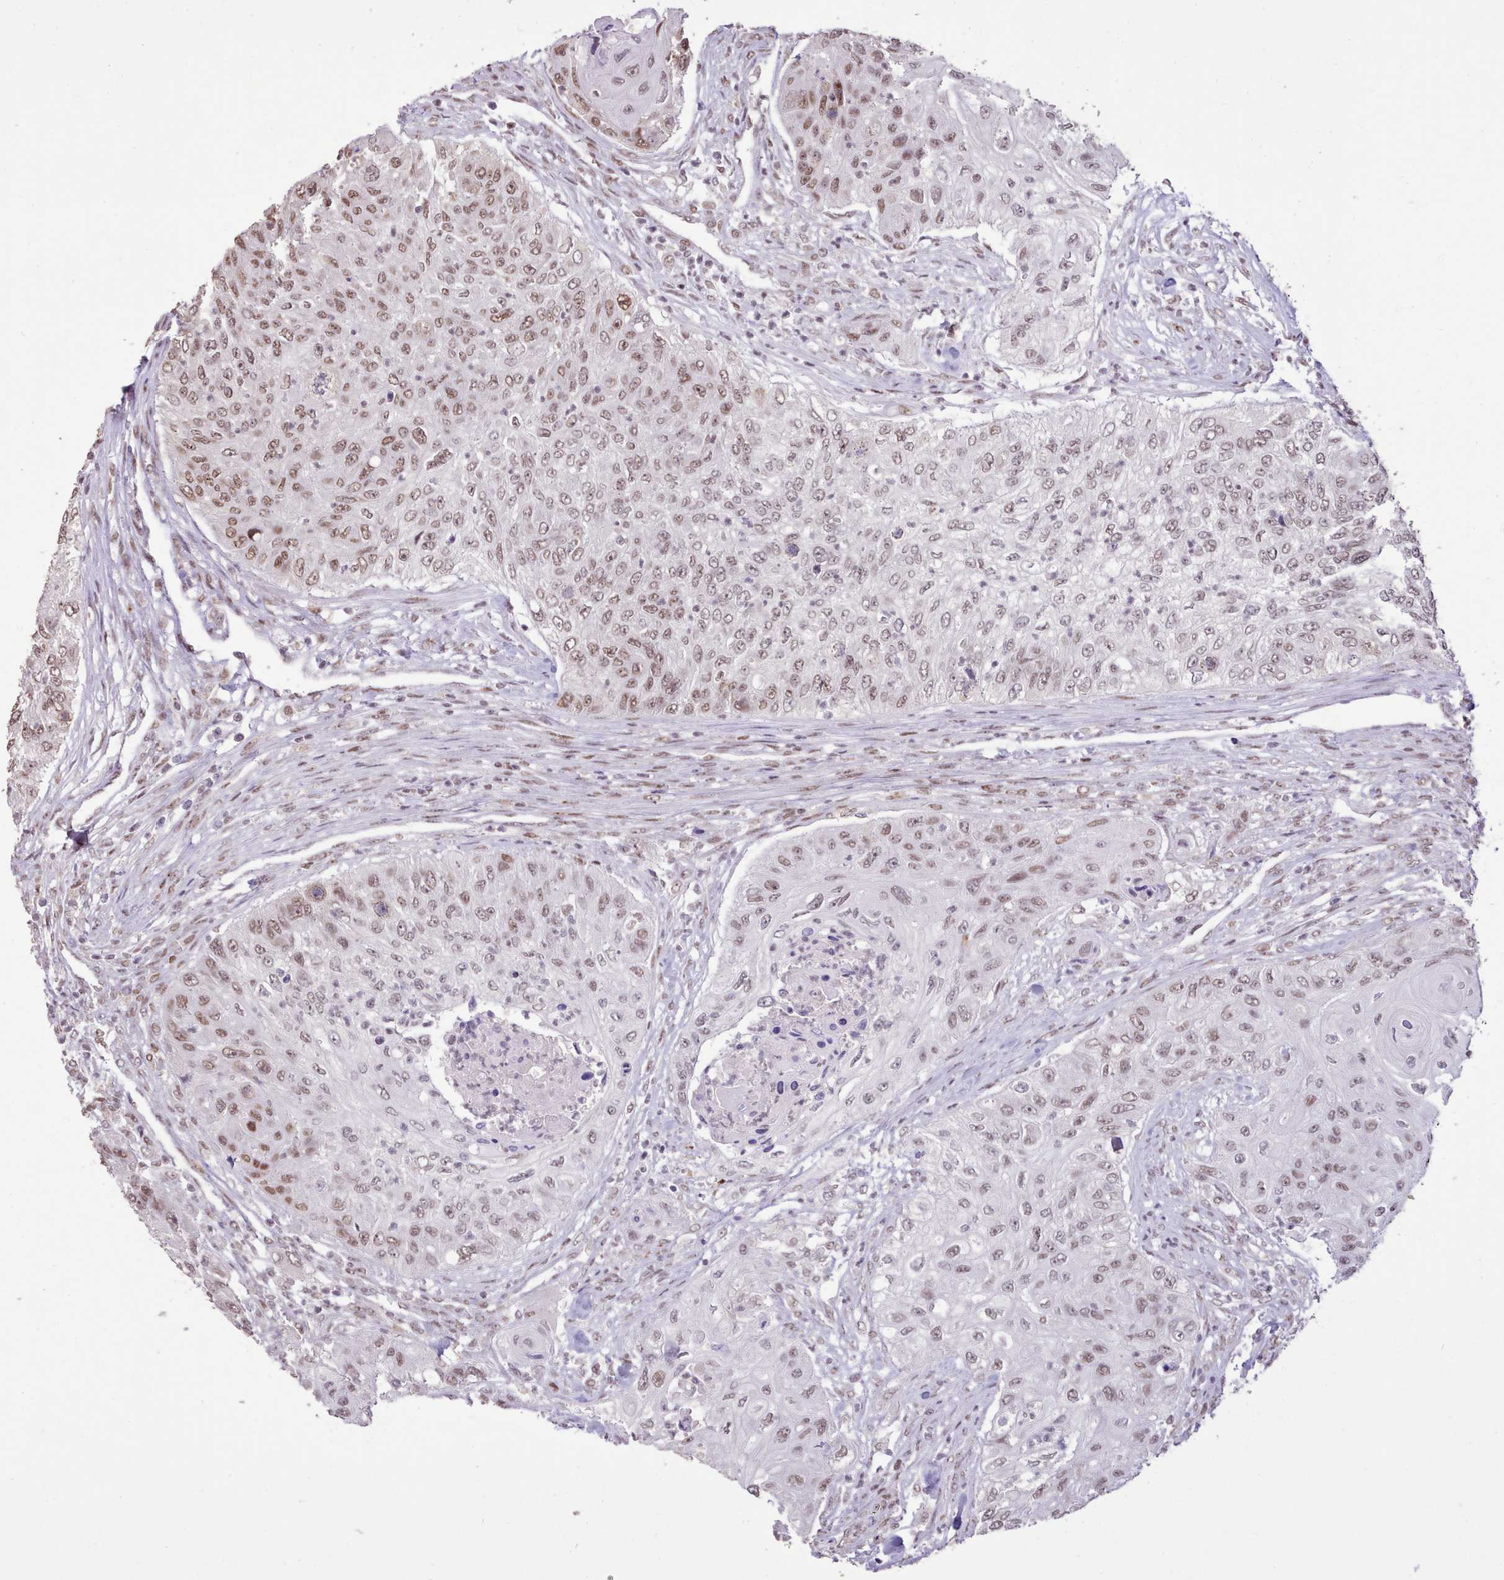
{"staining": {"intensity": "moderate", "quantity": ">75%", "location": "nuclear"}, "tissue": "urothelial cancer", "cell_type": "Tumor cells", "image_type": "cancer", "snomed": [{"axis": "morphology", "description": "Urothelial carcinoma, High grade"}, {"axis": "topography", "description": "Urinary bladder"}], "caption": "IHC histopathology image of neoplastic tissue: urothelial cancer stained using IHC reveals medium levels of moderate protein expression localized specifically in the nuclear of tumor cells, appearing as a nuclear brown color.", "gene": "TAF15", "patient": {"sex": "female", "age": 60}}